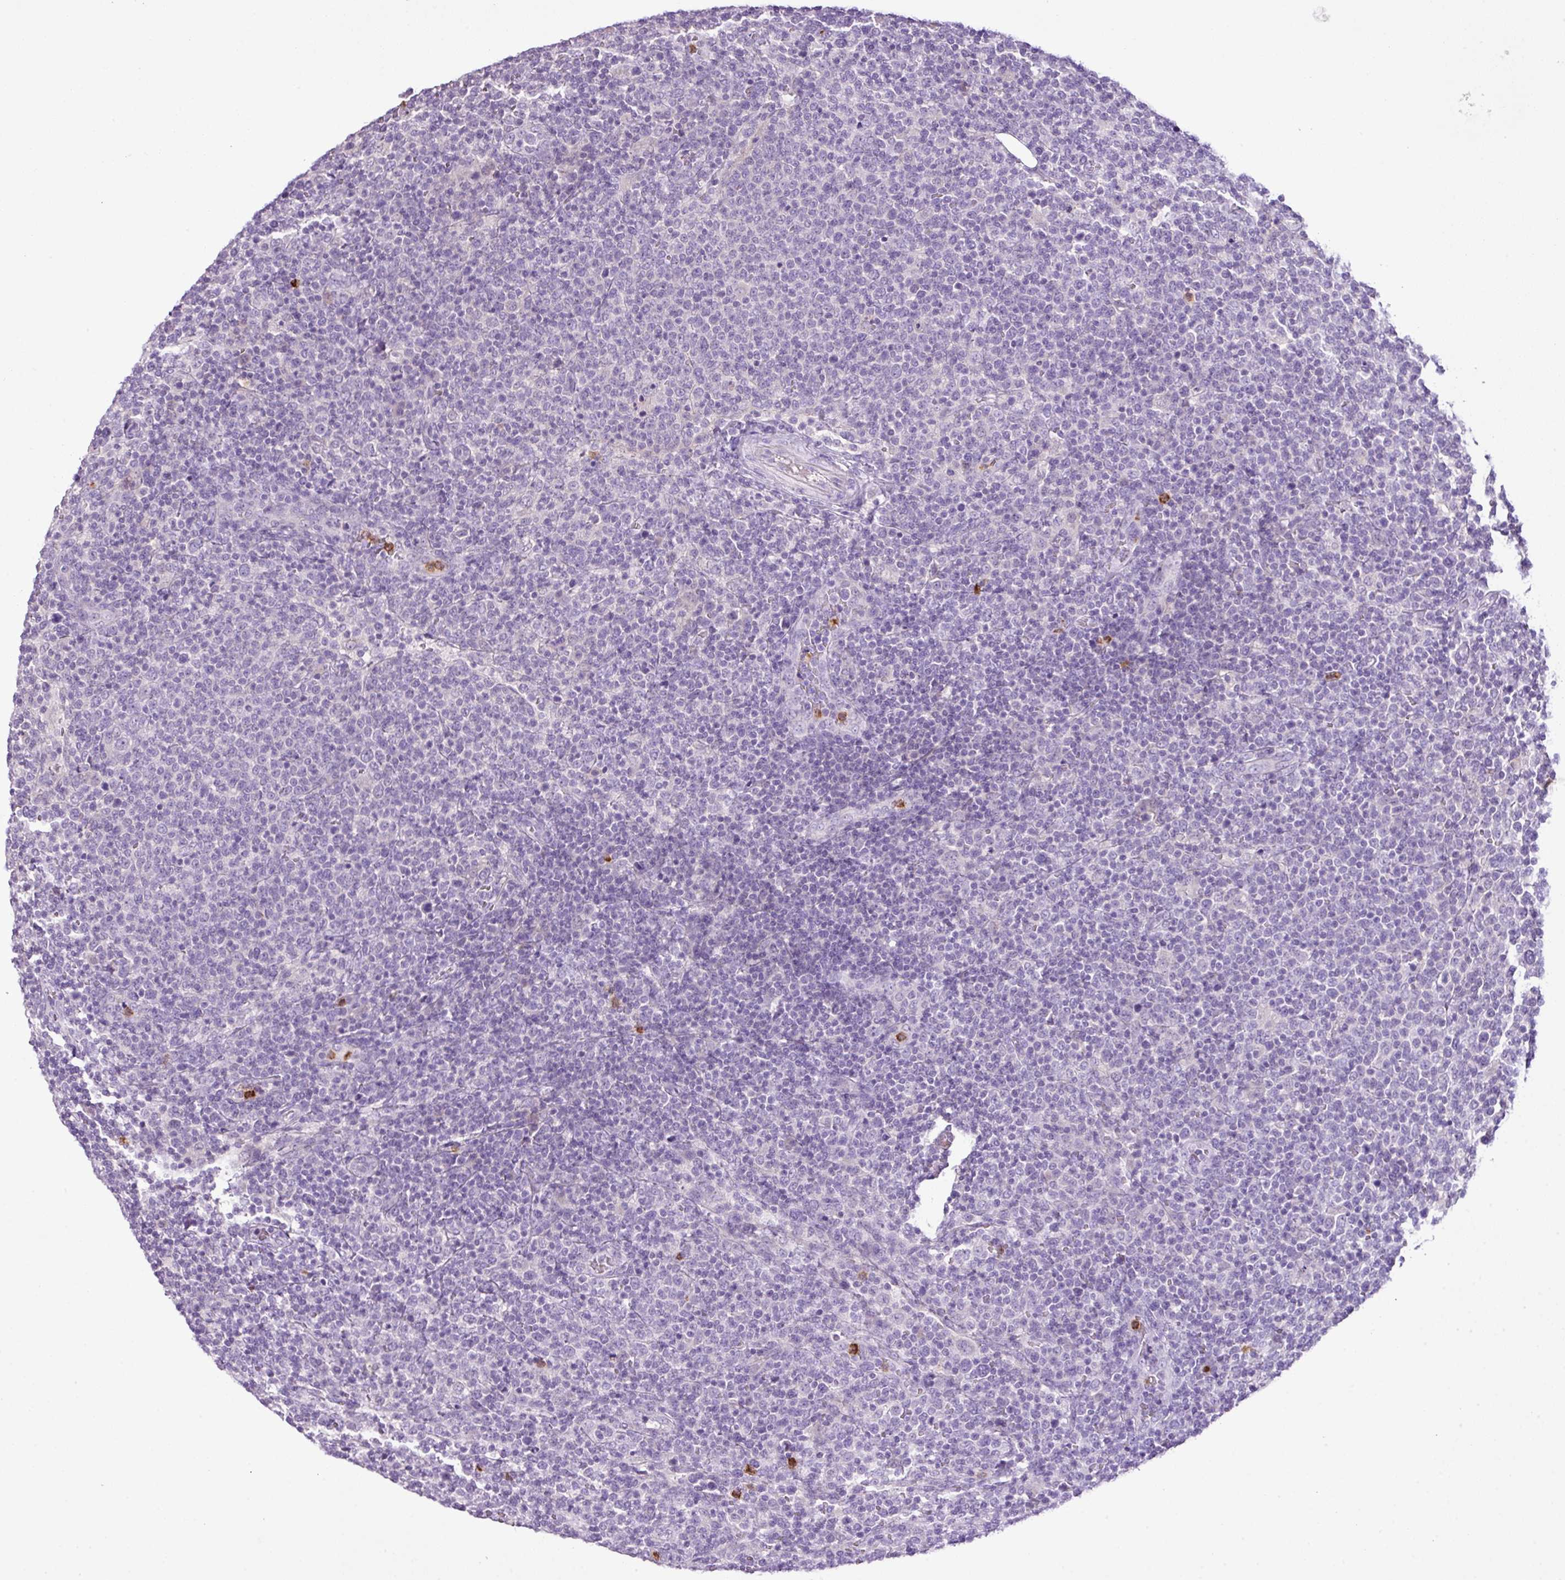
{"staining": {"intensity": "negative", "quantity": "none", "location": "none"}, "tissue": "lymphoma", "cell_type": "Tumor cells", "image_type": "cancer", "snomed": [{"axis": "morphology", "description": "Malignant lymphoma, non-Hodgkin's type, High grade"}, {"axis": "topography", "description": "Lymph node"}], "caption": "High power microscopy histopathology image of an immunohistochemistry photomicrograph of lymphoma, revealing no significant expression in tumor cells.", "gene": "HTR3E", "patient": {"sex": "male", "age": 61}}